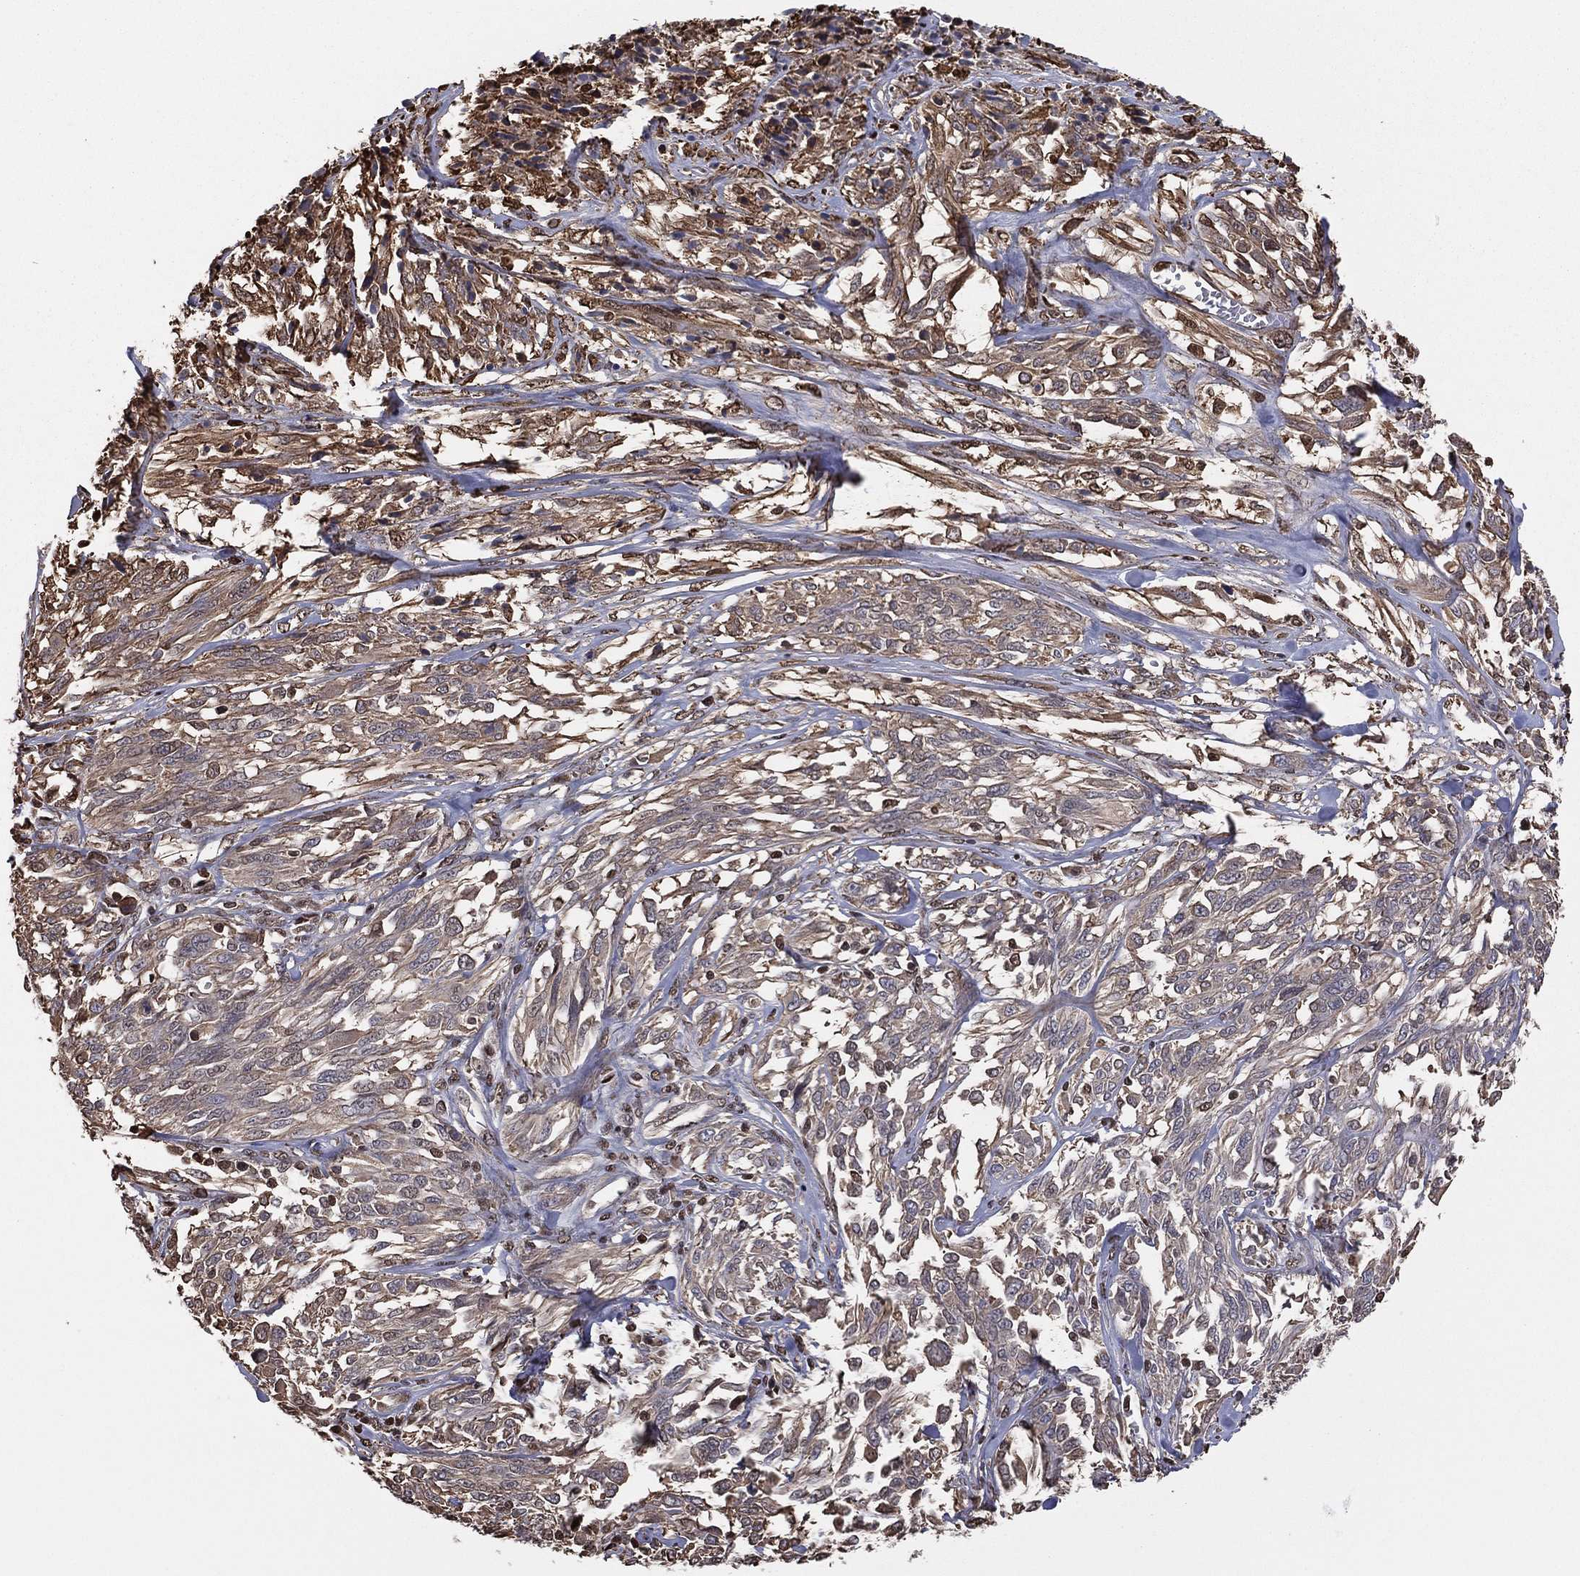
{"staining": {"intensity": "moderate", "quantity": "25%-75%", "location": "cytoplasmic/membranous"}, "tissue": "melanoma", "cell_type": "Tumor cells", "image_type": "cancer", "snomed": [{"axis": "morphology", "description": "Malignant melanoma, NOS"}, {"axis": "topography", "description": "Skin"}], "caption": "A photomicrograph showing moderate cytoplasmic/membranous expression in approximately 25%-75% of tumor cells in malignant melanoma, as visualized by brown immunohistochemical staining.", "gene": "GAPDH", "patient": {"sex": "female", "age": 91}}